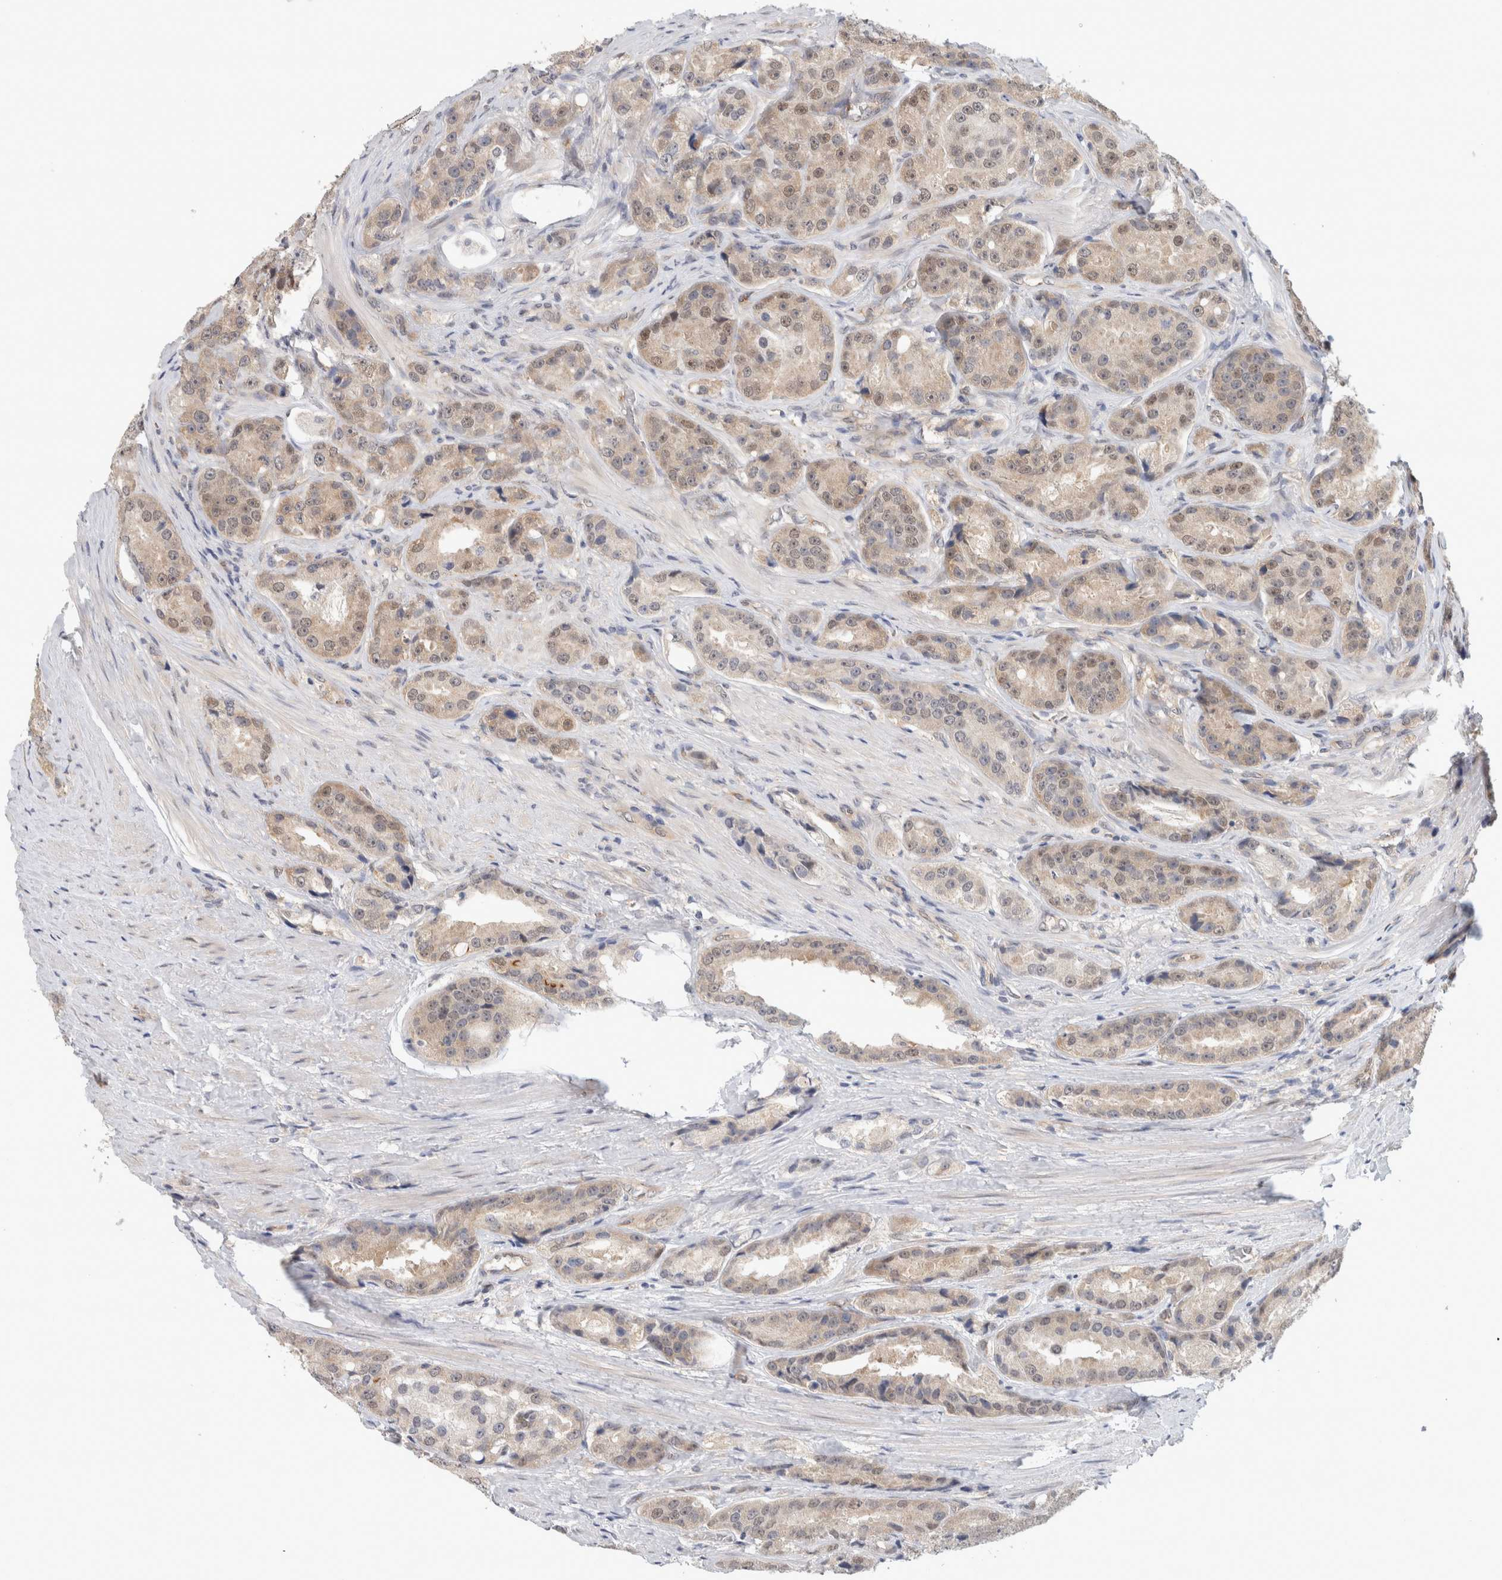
{"staining": {"intensity": "weak", "quantity": "25%-75%", "location": "nuclear"}, "tissue": "prostate cancer", "cell_type": "Tumor cells", "image_type": "cancer", "snomed": [{"axis": "morphology", "description": "Adenocarcinoma, High grade"}, {"axis": "topography", "description": "Prostate"}], "caption": "Prostate cancer (adenocarcinoma (high-grade)) tissue reveals weak nuclear expression in approximately 25%-75% of tumor cells, visualized by immunohistochemistry.", "gene": "EIF4G3", "patient": {"sex": "male", "age": 60}}